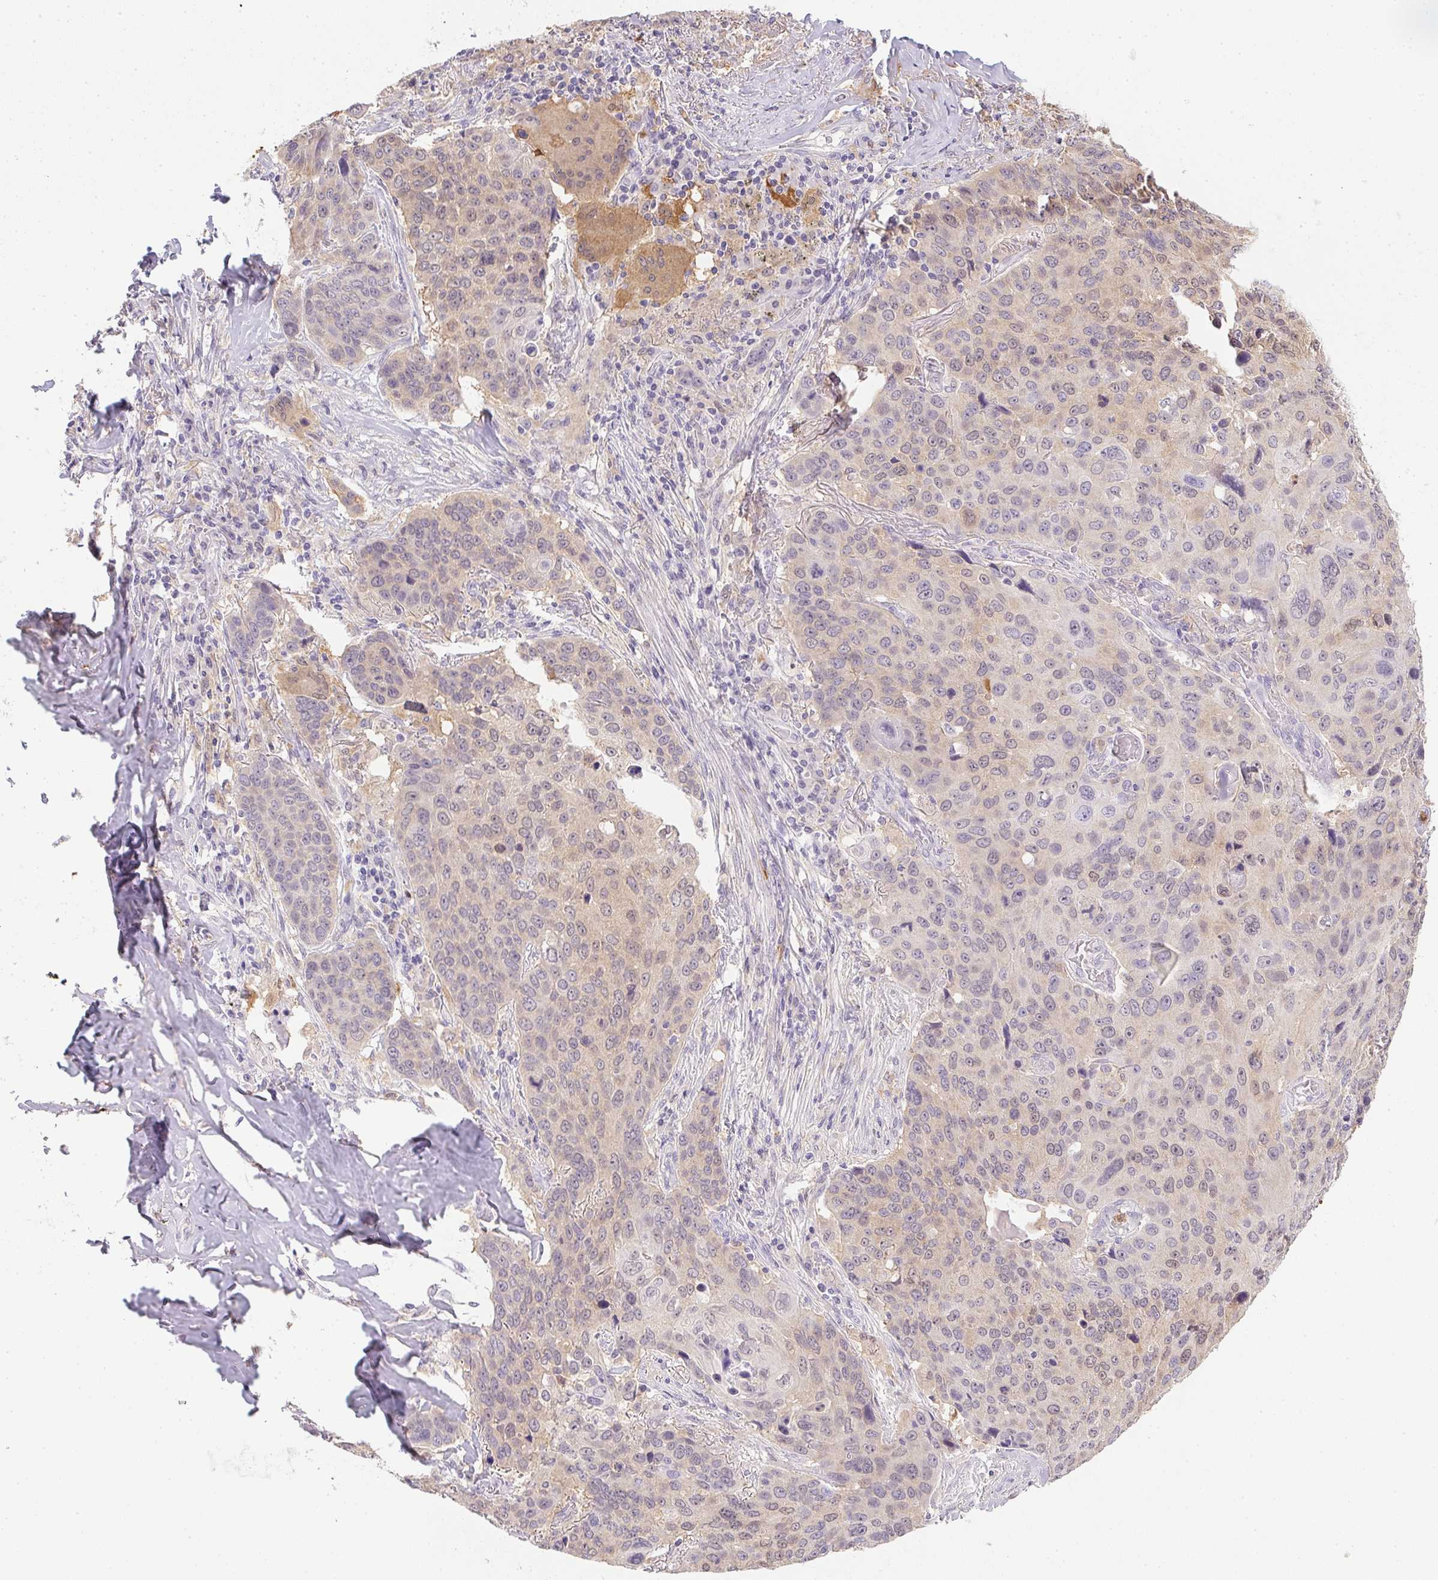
{"staining": {"intensity": "weak", "quantity": "<25%", "location": "cytoplasmic/membranous"}, "tissue": "lung cancer", "cell_type": "Tumor cells", "image_type": "cancer", "snomed": [{"axis": "morphology", "description": "Squamous cell carcinoma, NOS"}, {"axis": "topography", "description": "Lung"}], "caption": "Histopathology image shows no protein staining in tumor cells of lung squamous cell carcinoma tissue.", "gene": "DNAJC5G", "patient": {"sex": "male", "age": 68}}